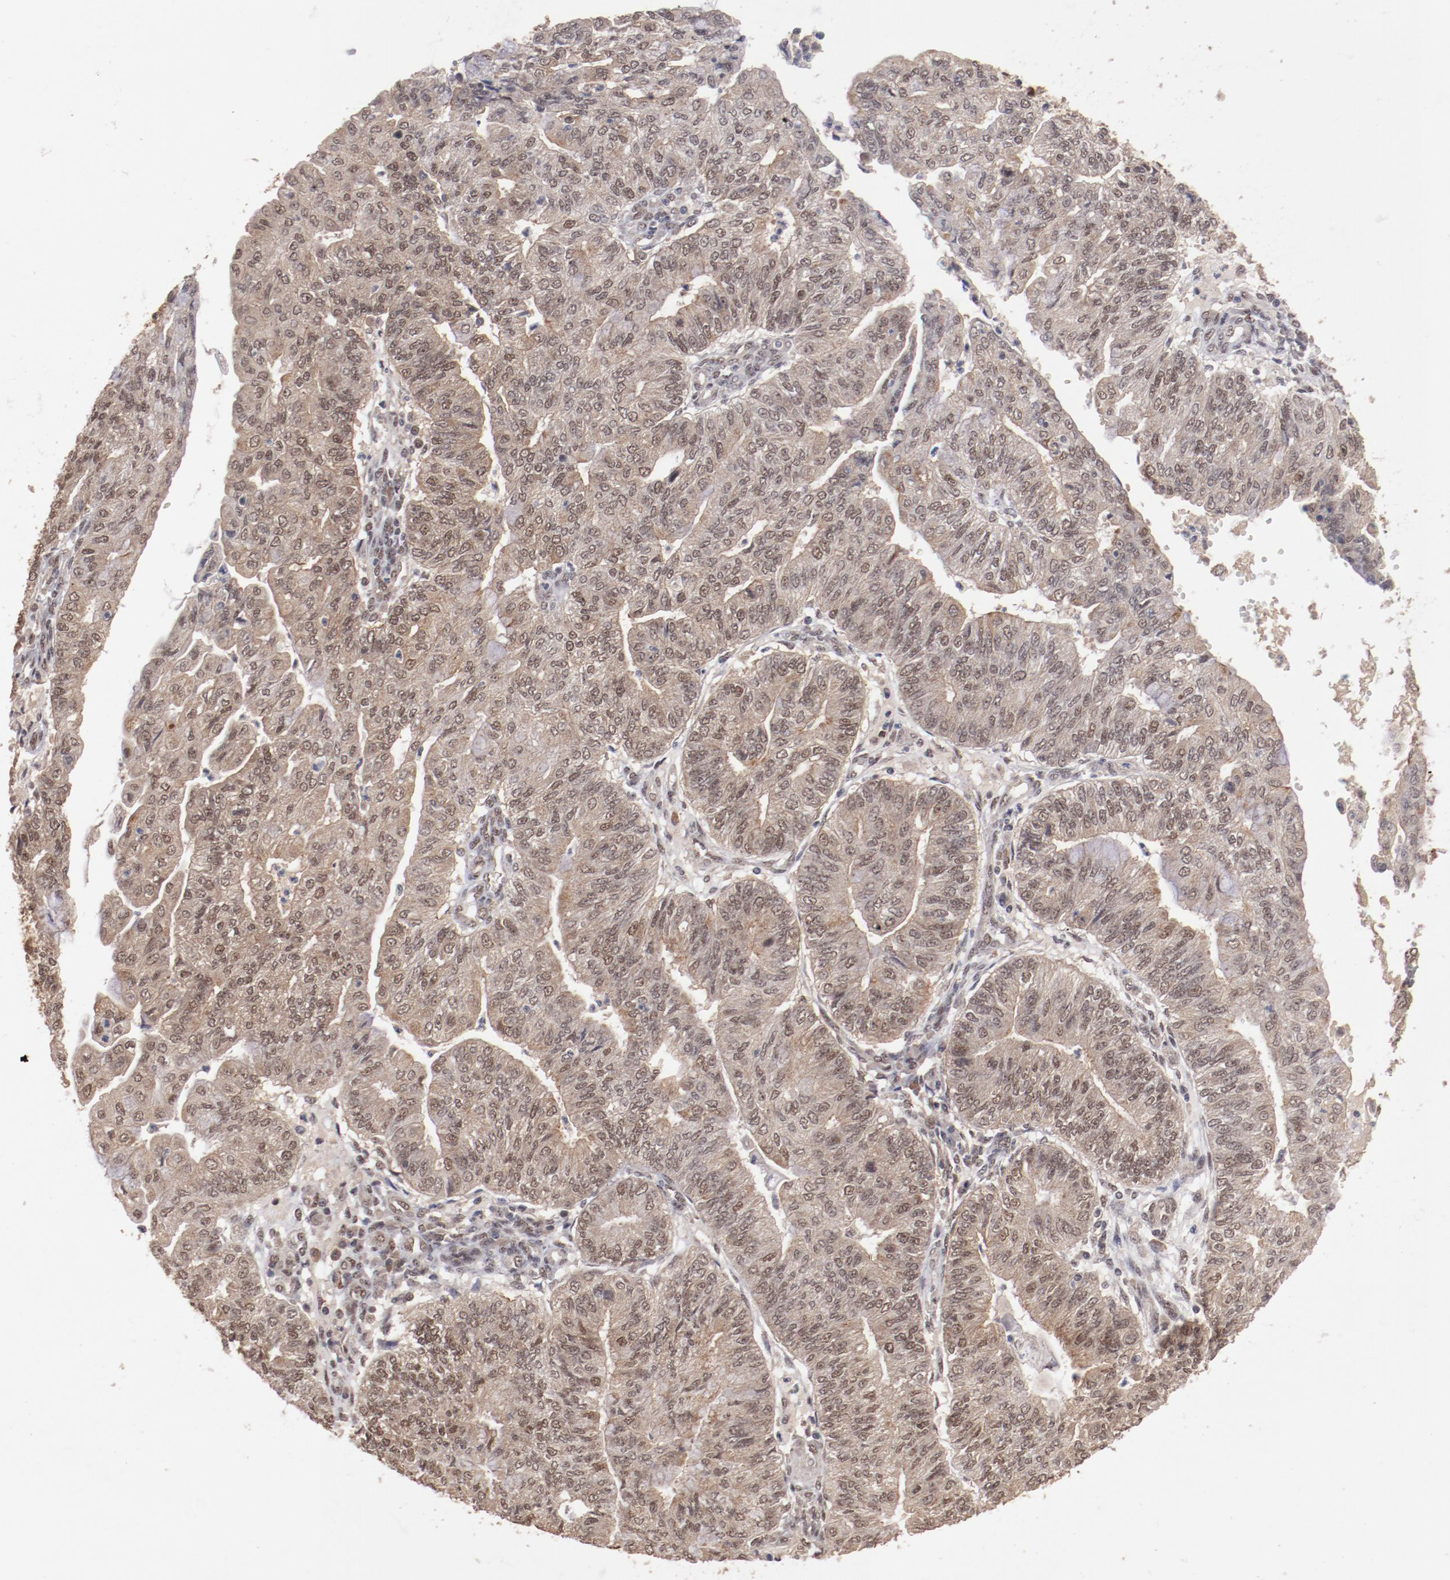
{"staining": {"intensity": "moderate", "quantity": ">75%", "location": "cytoplasmic/membranous,nuclear"}, "tissue": "endometrial cancer", "cell_type": "Tumor cells", "image_type": "cancer", "snomed": [{"axis": "morphology", "description": "Adenocarcinoma, NOS"}, {"axis": "topography", "description": "Endometrium"}], "caption": "Immunohistochemistry micrograph of neoplastic tissue: endometrial cancer stained using IHC displays medium levels of moderate protein expression localized specifically in the cytoplasmic/membranous and nuclear of tumor cells, appearing as a cytoplasmic/membranous and nuclear brown color.", "gene": "CLOCK", "patient": {"sex": "female", "age": 59}}